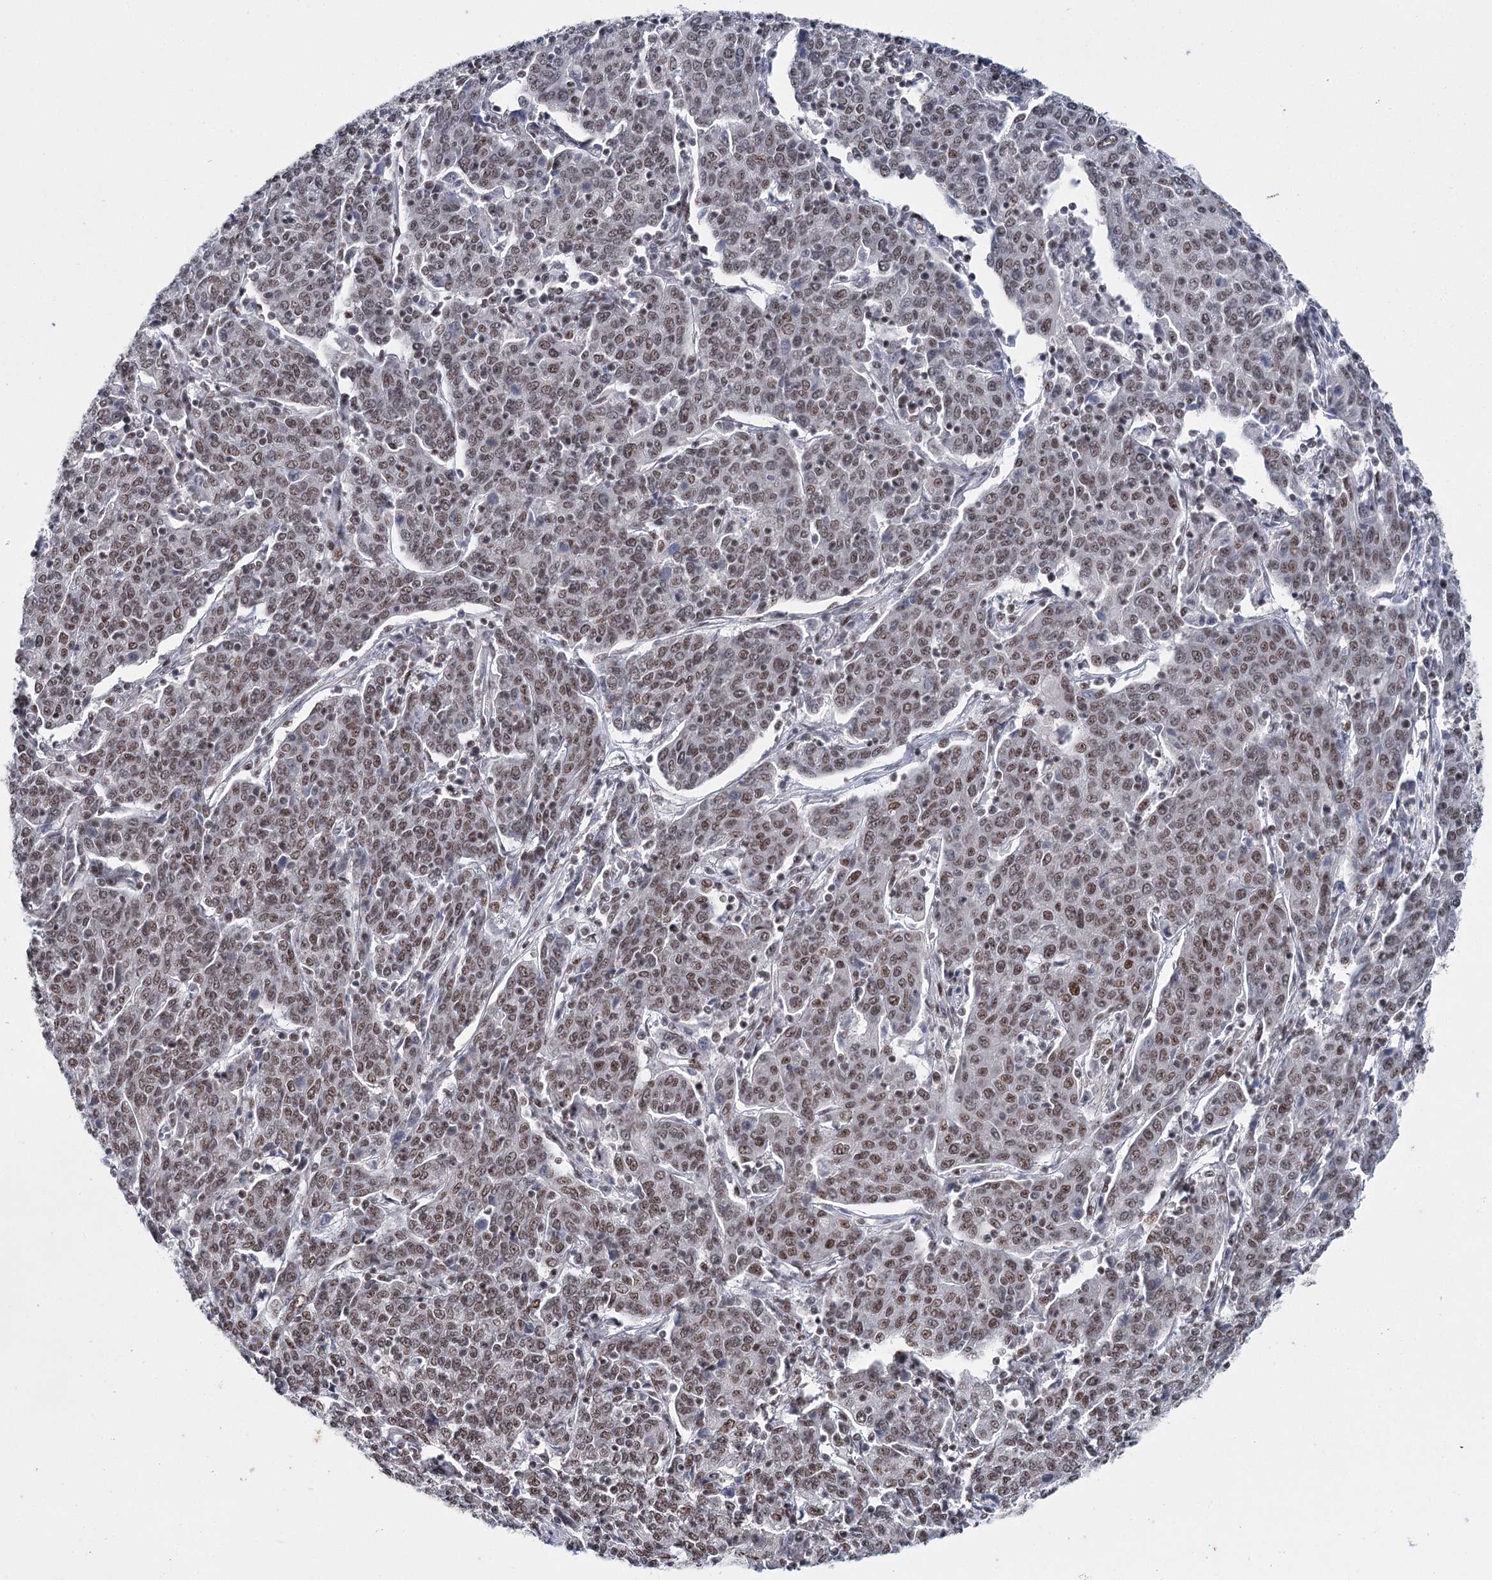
{"staining": {"intensity": "moderate", "quantity": ">75%", "location": "nuclear"}, "tissue": "cervical cancer", "cell_type": "Tumor cells", "image_type": "cancer", "snomed": [{"axis": "morphology", "description": "Squamous cell carcinoma, NOS"}, {"axis": "topography", "description": "Cervix"}], "caption": "Cervical squamous cell carcinoma stained with a protein marker demonstrates moderate staining in tumor cells.", "gene": "SCAF8", "patient": {"sex": "female", "age": 67}}